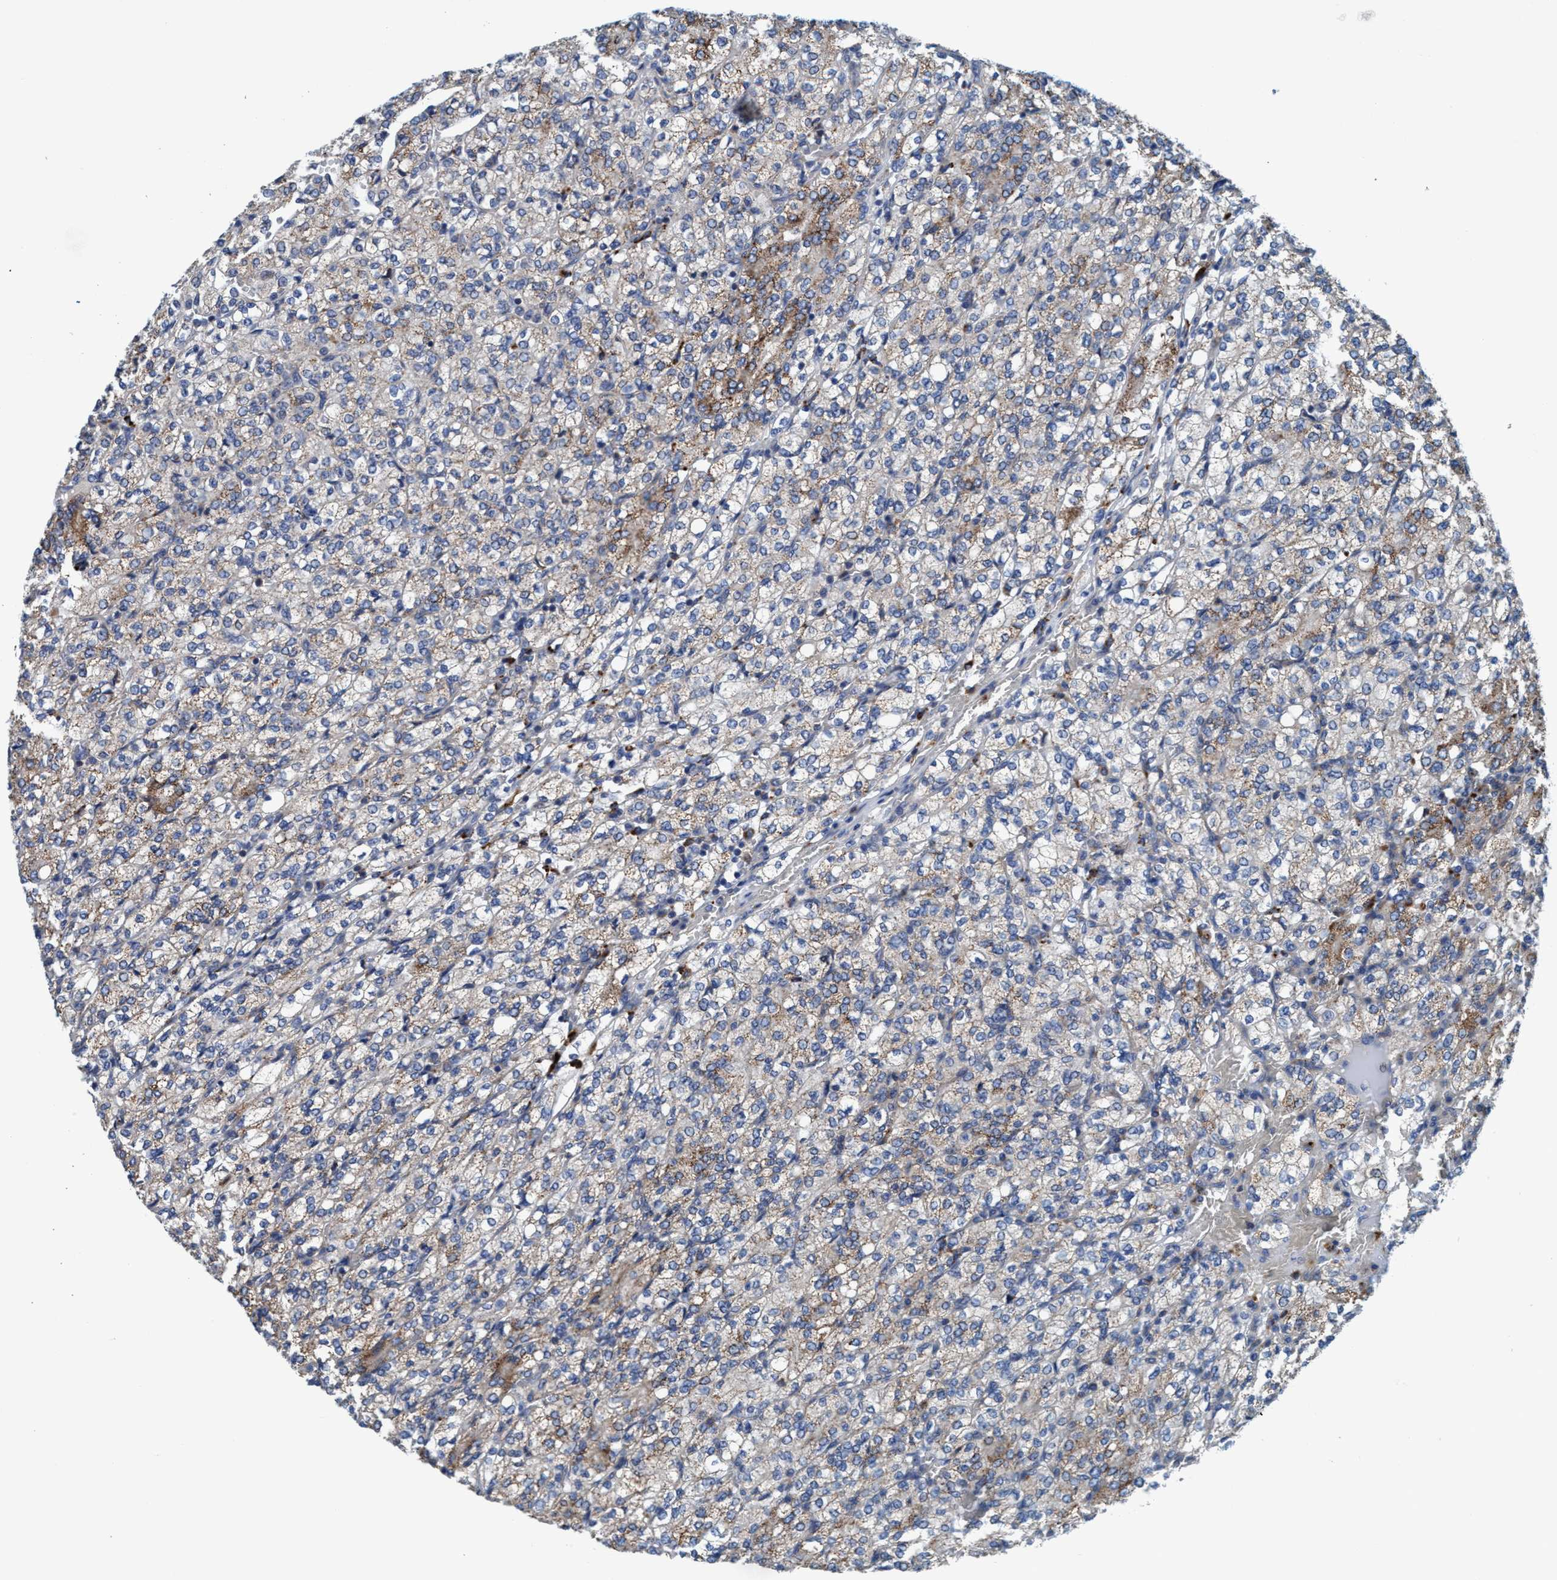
{"staining": {"intensity": "weak", "quantity": "<25%", "location": "cytoplasmic/membranous"}, "tissue": "renal cancer", "cell_type": "Tumor cells", "image_type": "cancer", "snomed": [{"axis": "morphology", "description": "Adenocarcinoma, NOS"}, {"axis": "topography", "description": "Kidney"}], "caption": "A histopathology image of adenocarcinoma (renal) stained for a protein shows no brown staining in tumor cells.", "gene": "ENDOG", "patient": {"sex": "male", "age": 77}}